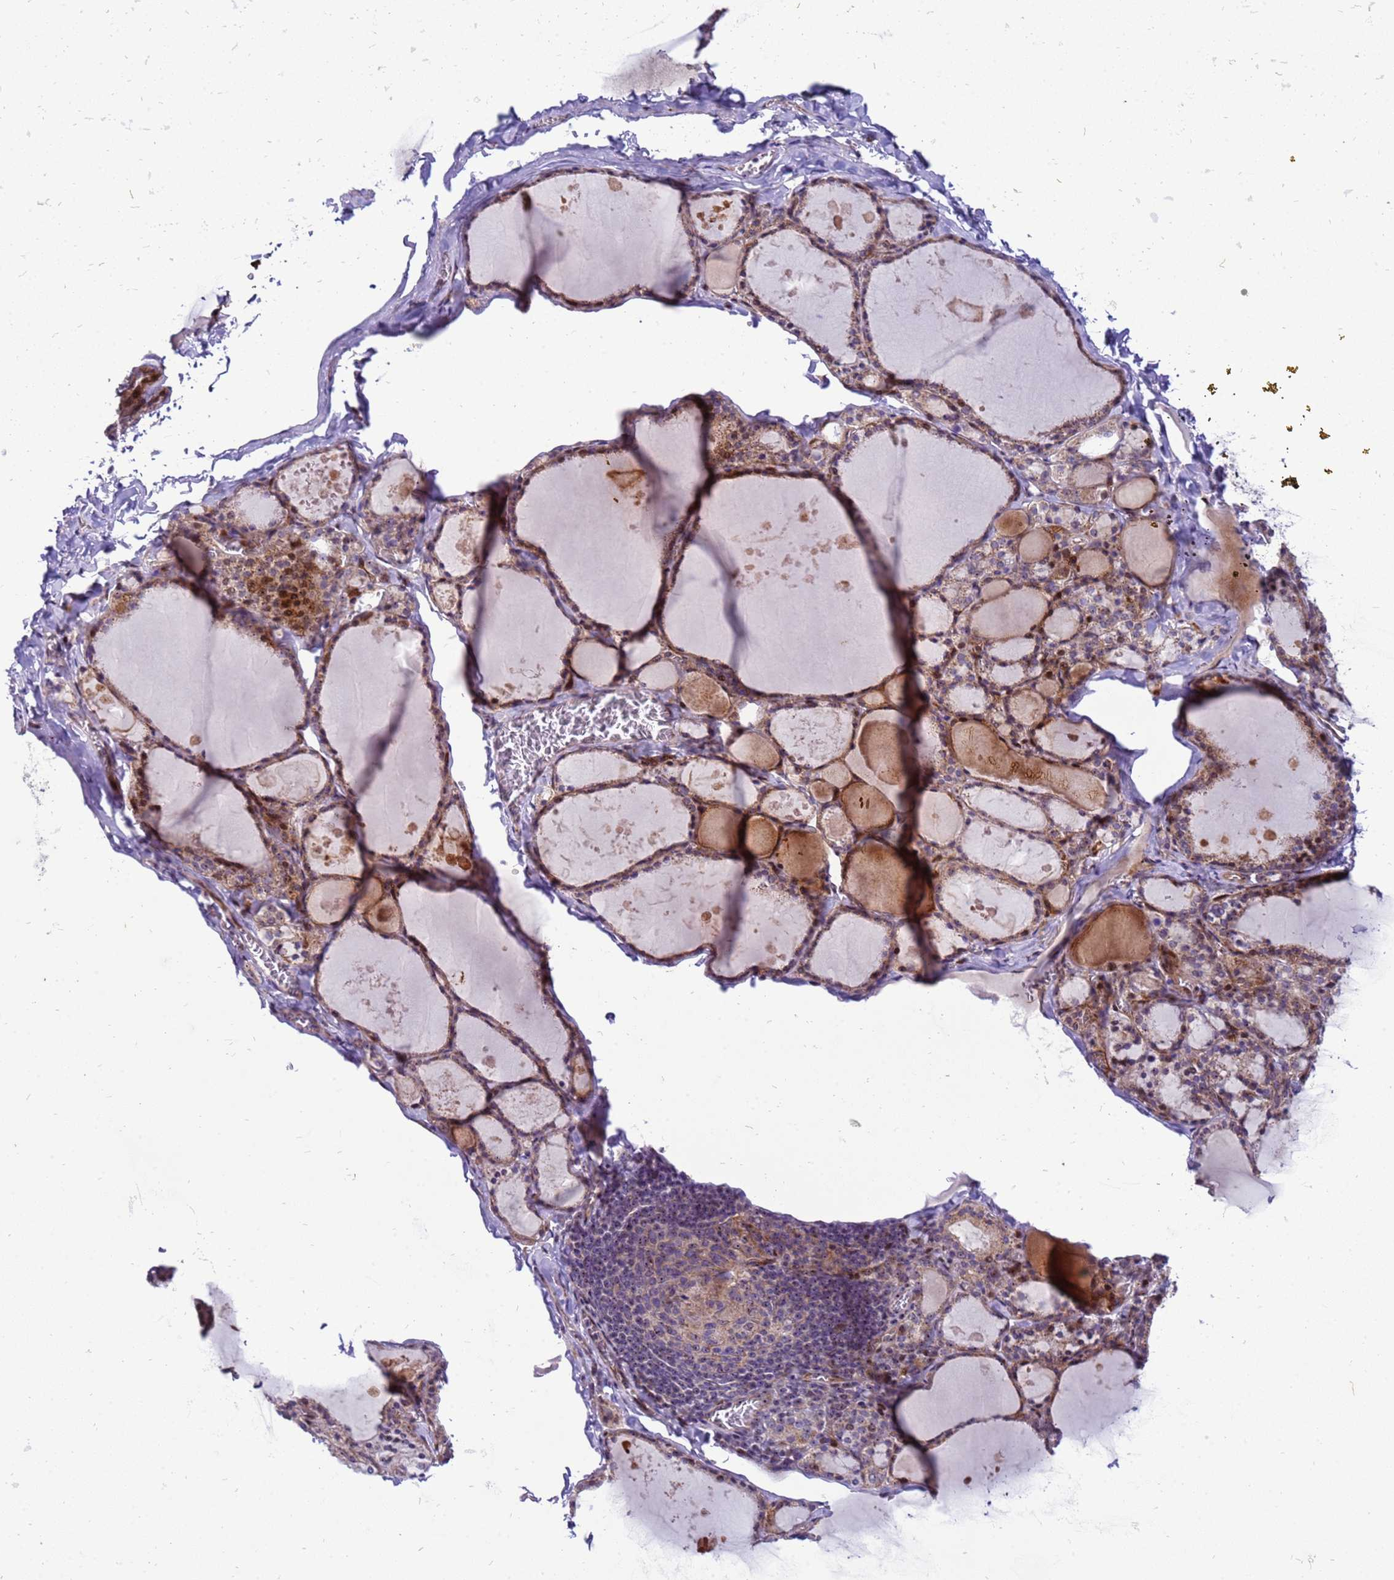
{"staining": {"intensity": "moderate", "quantity": "25%-75%", "location": "cytoplasmic/membranous"}, "tissue": "thyroid gland", "cell_type": "Glandular cells", "image_type": "normal", "snomed": [{"axis": "morphology", "description": "Normal tissue, NOS"}, {"axis": "topography", "description": "Thyroid gland"}], "caption": "This micrograph exhibits IHC staining of normal thyroid gland, with medium moderate cytoplasmic/membranous expression in about 25%-75% of glandular cells.", "gene": "RSPO1", "patient": {"sex": "male", "age": 56}}